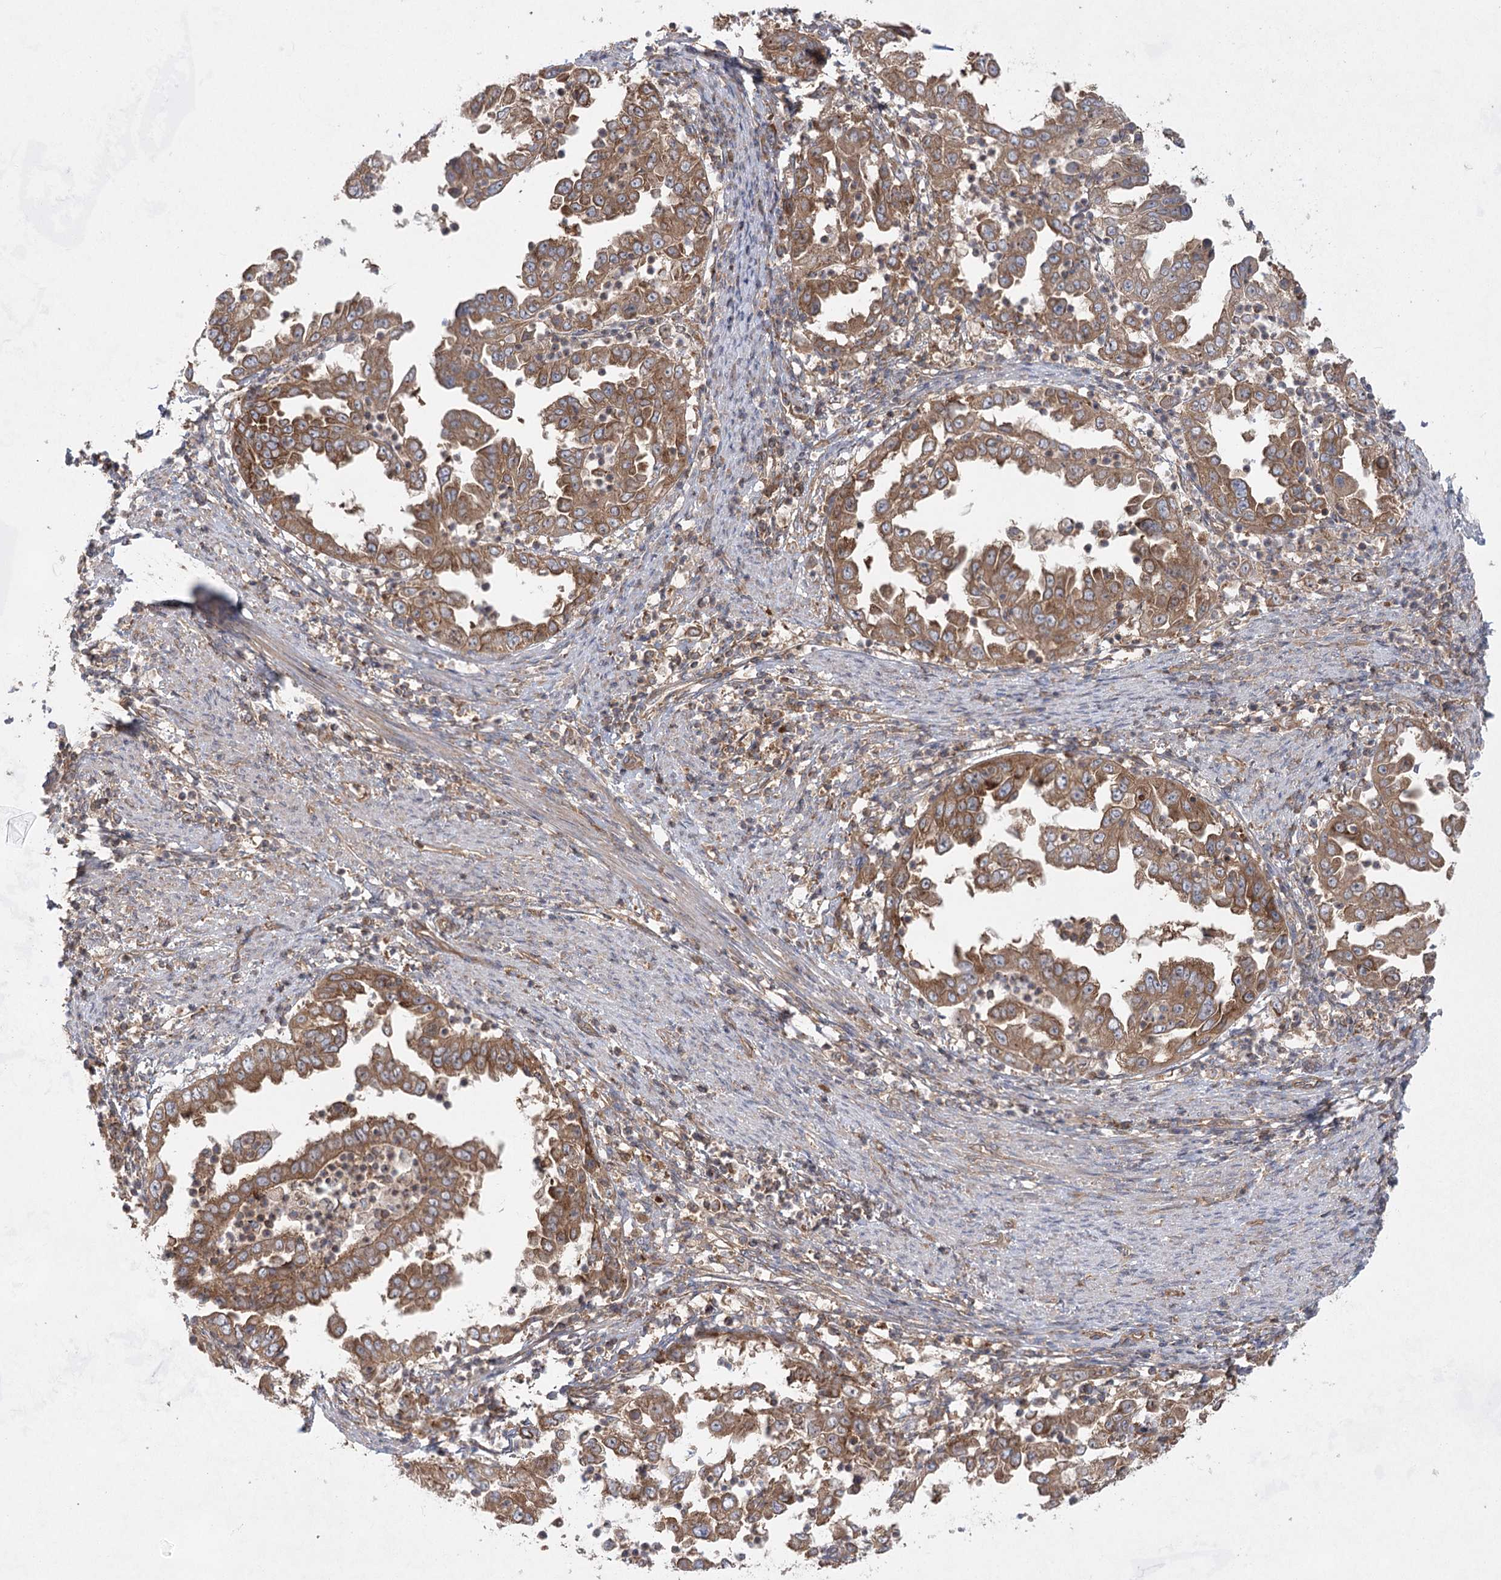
{"staining": {"intensity": "moderate", "quantity": ">75%", "location": "cytoplasmic/membranous"}, "tissue": "endometrial cancer", "cell_type": "Tumor cells", "image_type": "cancer", "snomed": [{"axis": "morphology", "description": "Adenocarcinoma, NOS"}, {"axis": "topography", "description": "Endometrium"}], "caption": "An immunohistochemistry micrograph of neoplastic tissue is shown. Protein staining in brown highlights moderate cytoplasmic/membranous positivity in endometrial cancer (adenocarcinoma) within tumor cells. Ihc stains the protein of interest in brown and the nuclei are stained blue.", "gene": "EIF3A", "patient": {"sex": "female", "age": 85}}